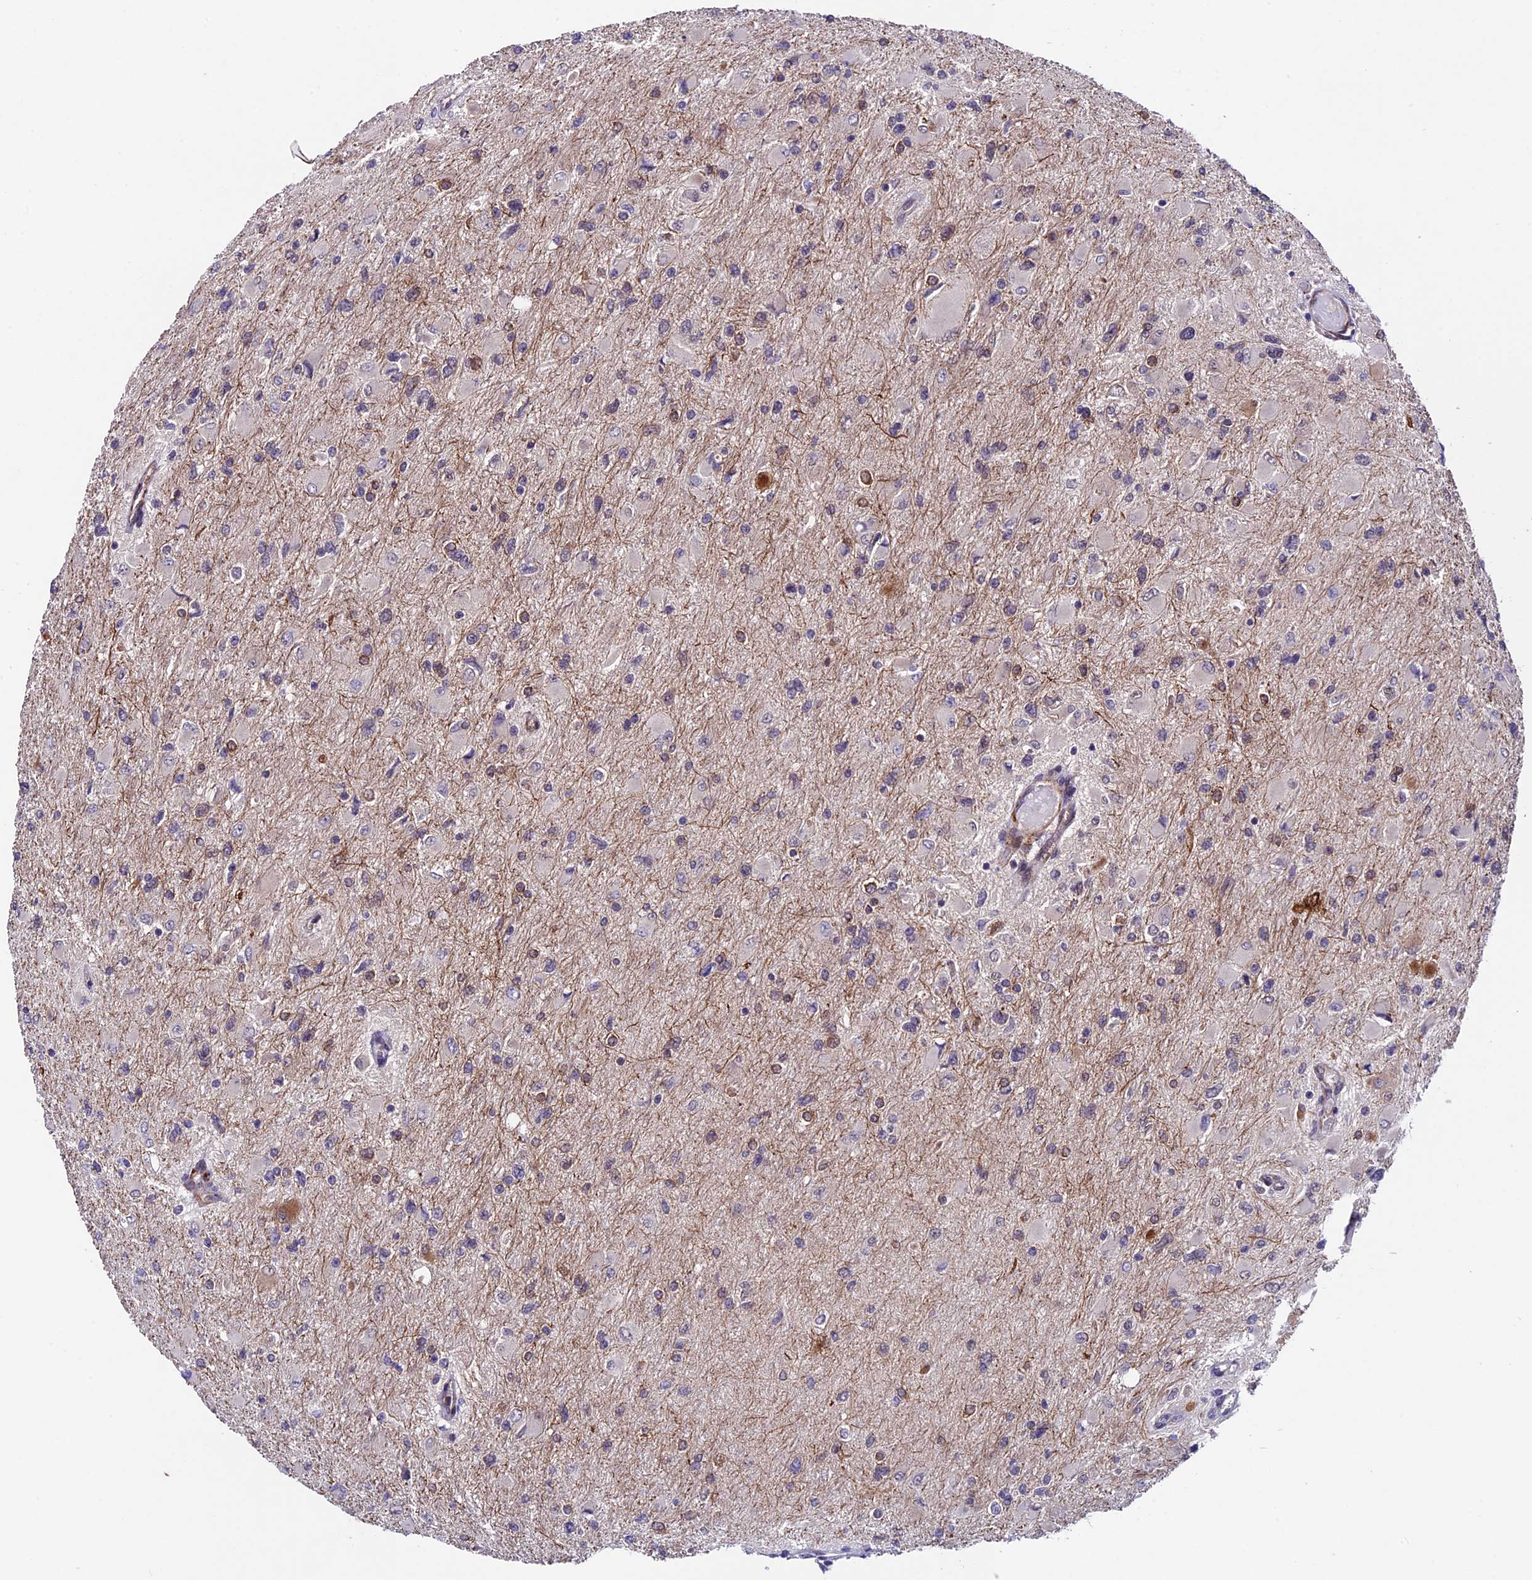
{"staining": {"intensity": "negative", "quantity": "none", "location": "none"}, "tissue": "glioma", "cell_type": "Tumor cells", "image_type": "cancer", "snomed": [{"axis": "morphology", "description": "Glioma, malignant, High grade"}, {"axis": "topography", "description": "Cerebral cortex"}], "caption": "Tumor cells show no significant protein positivity in glioma.", "gene": "SIPA1L3", "patient": {"sex": "female", "age": 36}}